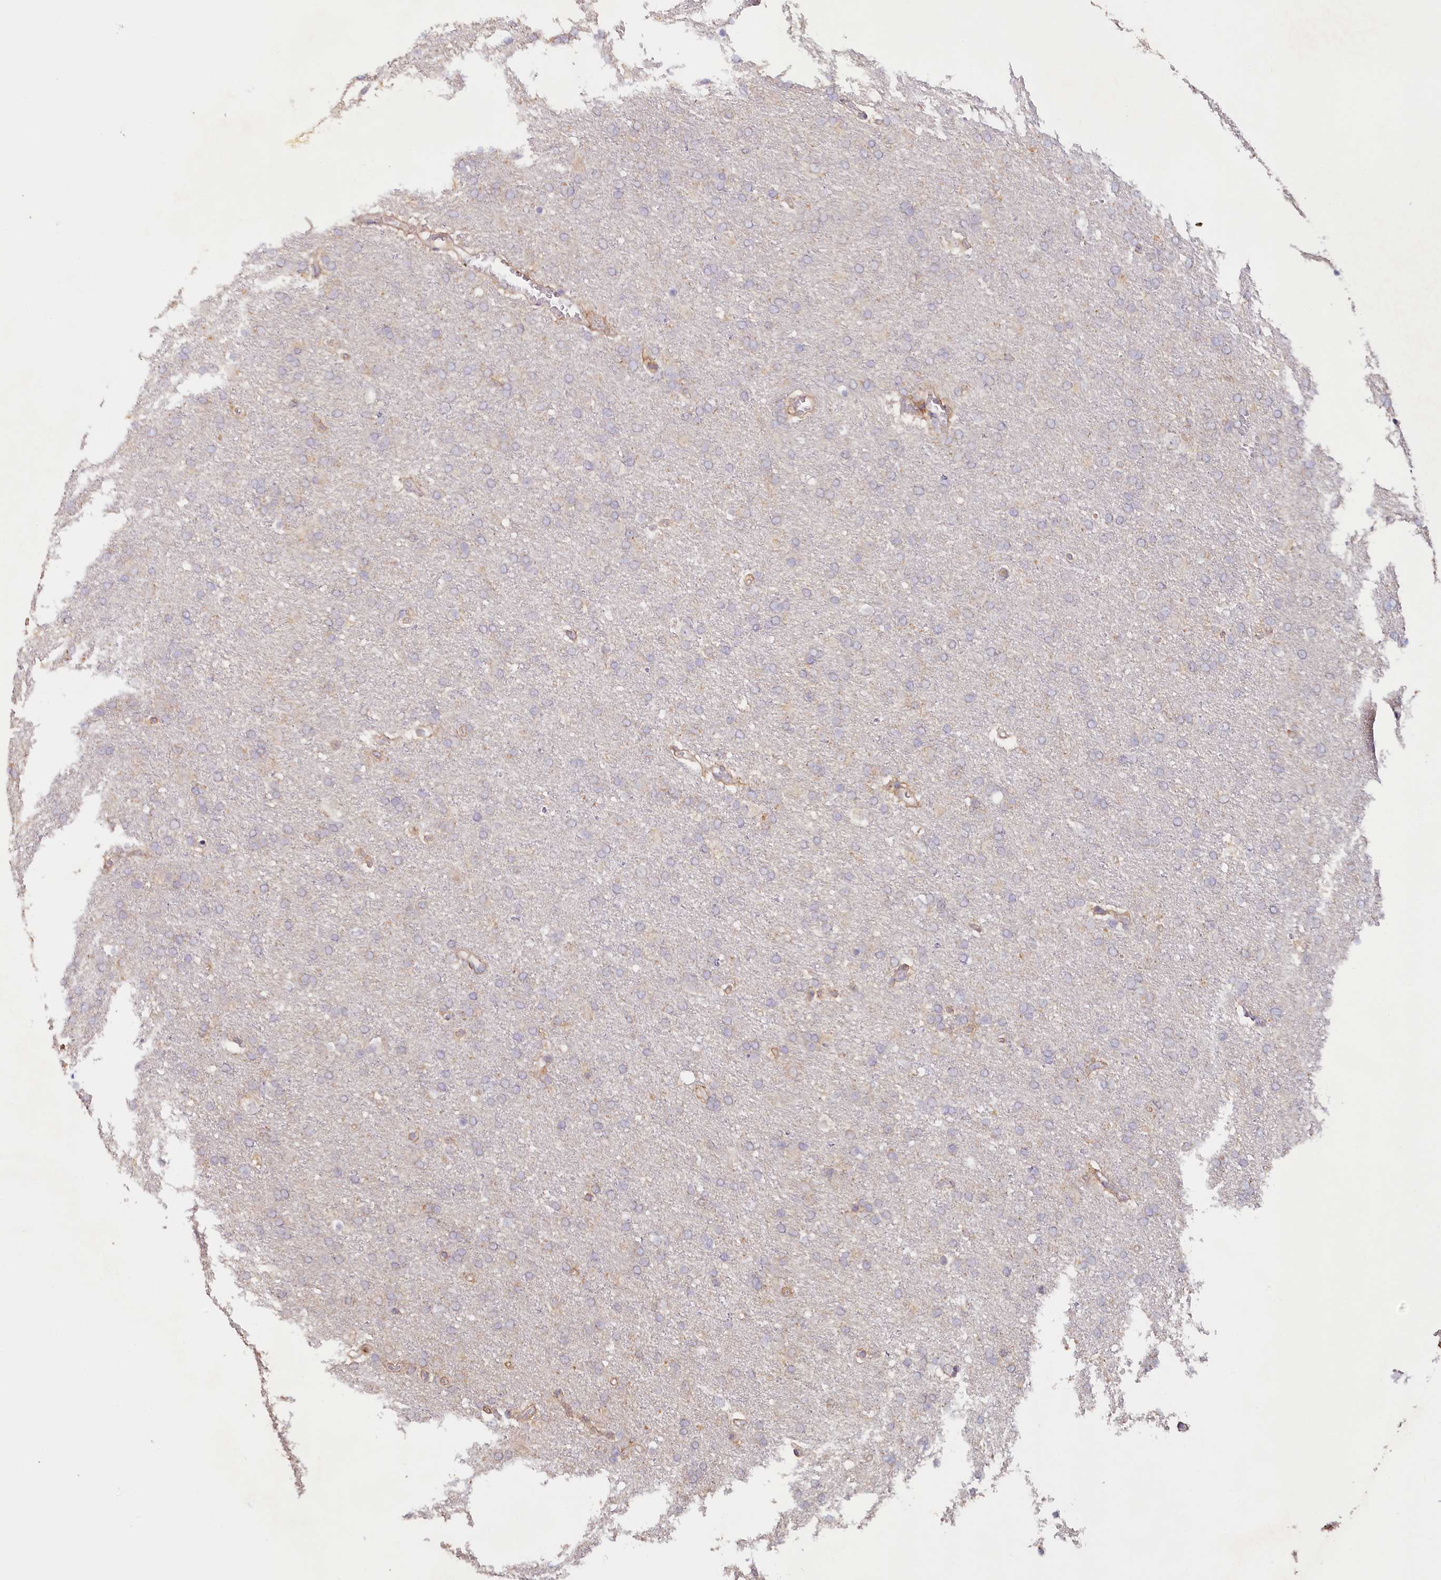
{"staining": {"intensity": "negative", "quantity": "none", "location": "none"}, "tissue": "glioma", "cell_type": "Tumor cells", "image_type": "cancer", "snomed": [{"axis": "morphology", "description": "Glioma, malignant, High grade"}, {"axis": "topography", "description": "Brain"}], "caption": "Immunohistochemistry (IHC) of glioma reveals no expression in tumor cells.", "gene": "ALDH3B1", "patient": {"sex": "male", "age": 72}}